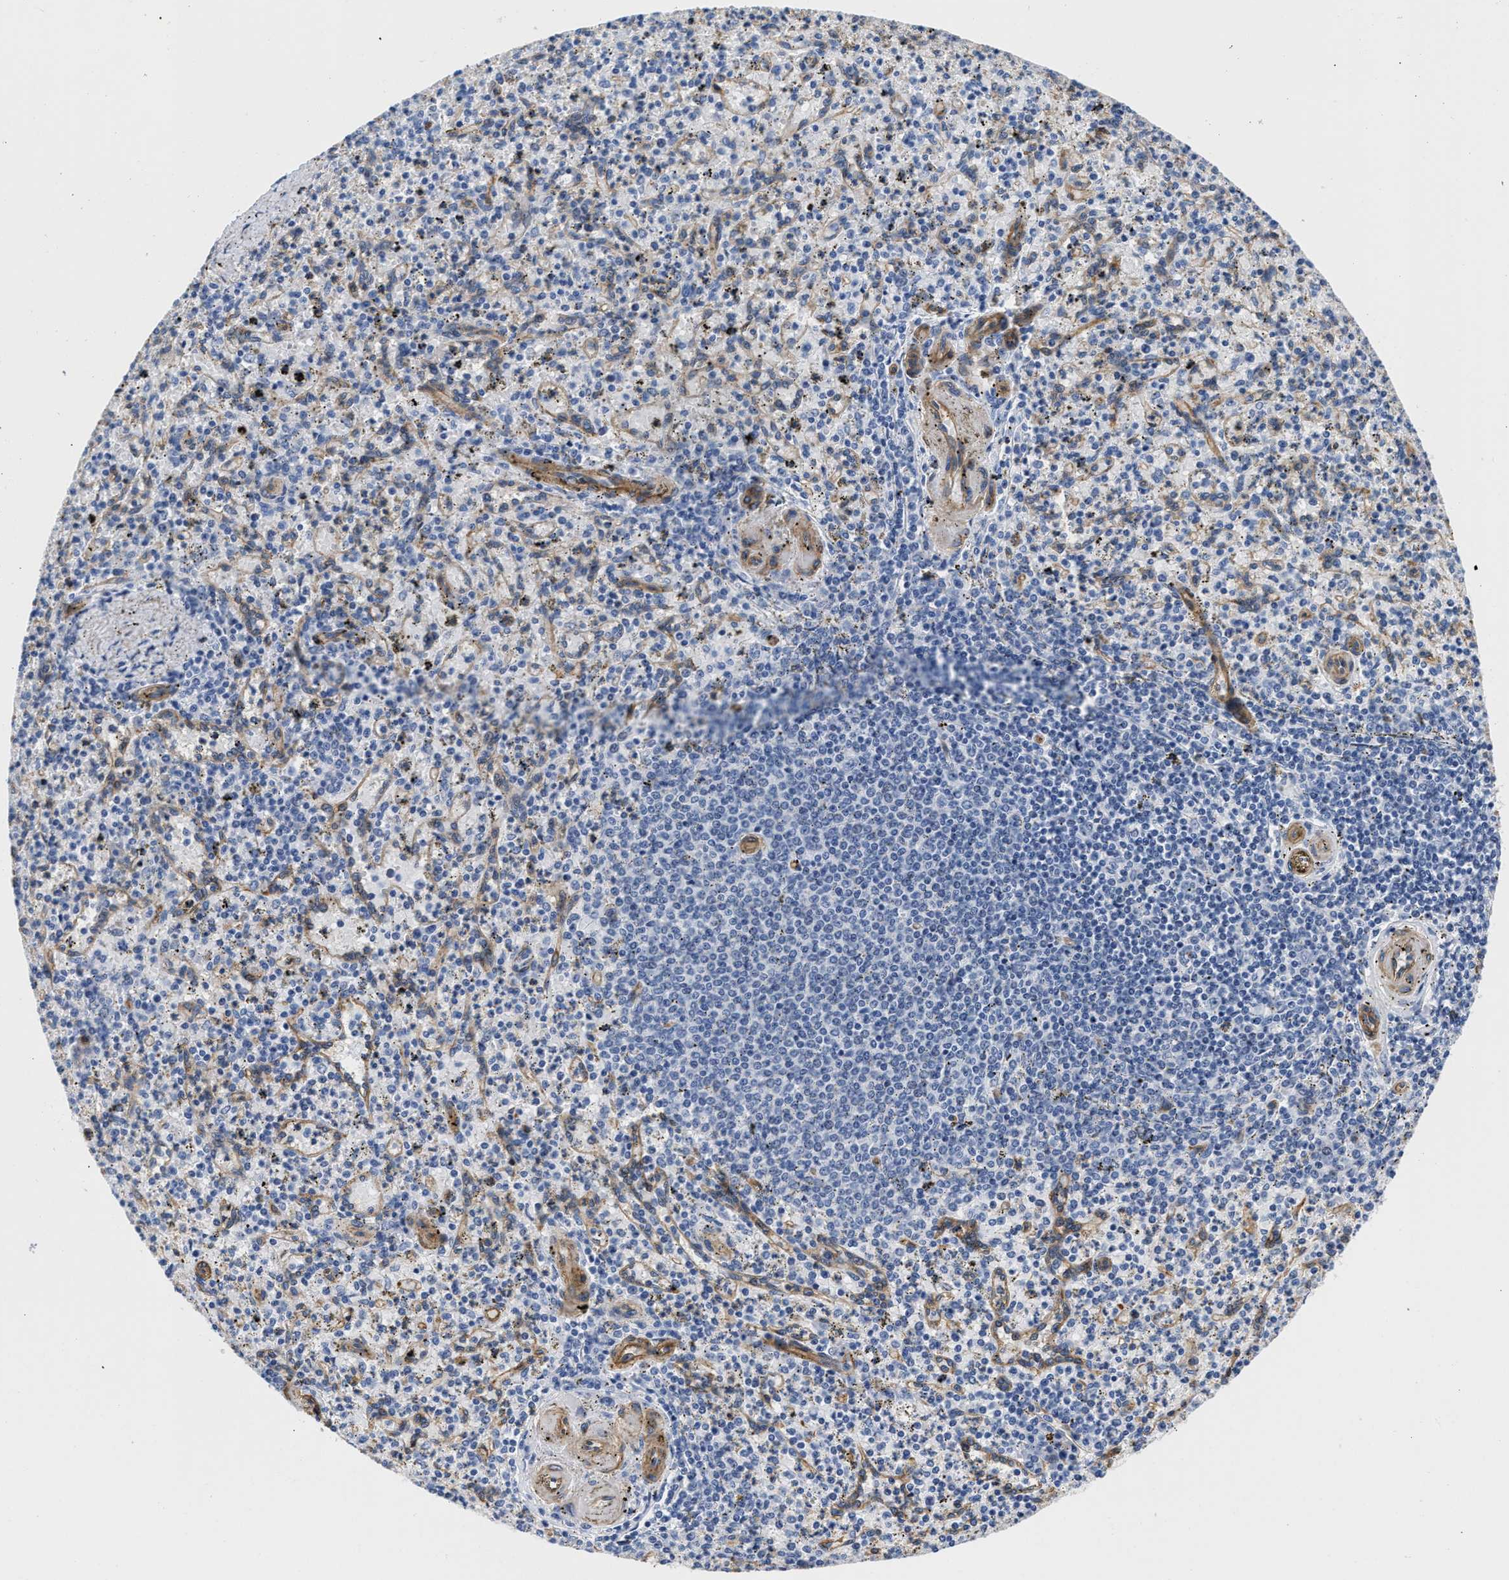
{"staining": {"intensity": "negative", "quantity": "none", "location": "none"}, "tissue": "spleen", "cell_type": "Cells in red pulp", "image_type": "normal", "snomed": [{"axis": "morphology", "description": "Normal tissue, NOS"}, {"axis": "topography", "description": "Spleen"}], "caption": "Immunohistochemistry micrograph of unremarkable spleen: human spleen stained with DAB reveals no significant protein staining in cells in red pulp. Brightfield microscopy of IHC stained with DAB (brown) and hematoxylin (blue), captured at high magnification.", "gene": "TRIM29", "patient": {"sex": "male", "age": 72}}